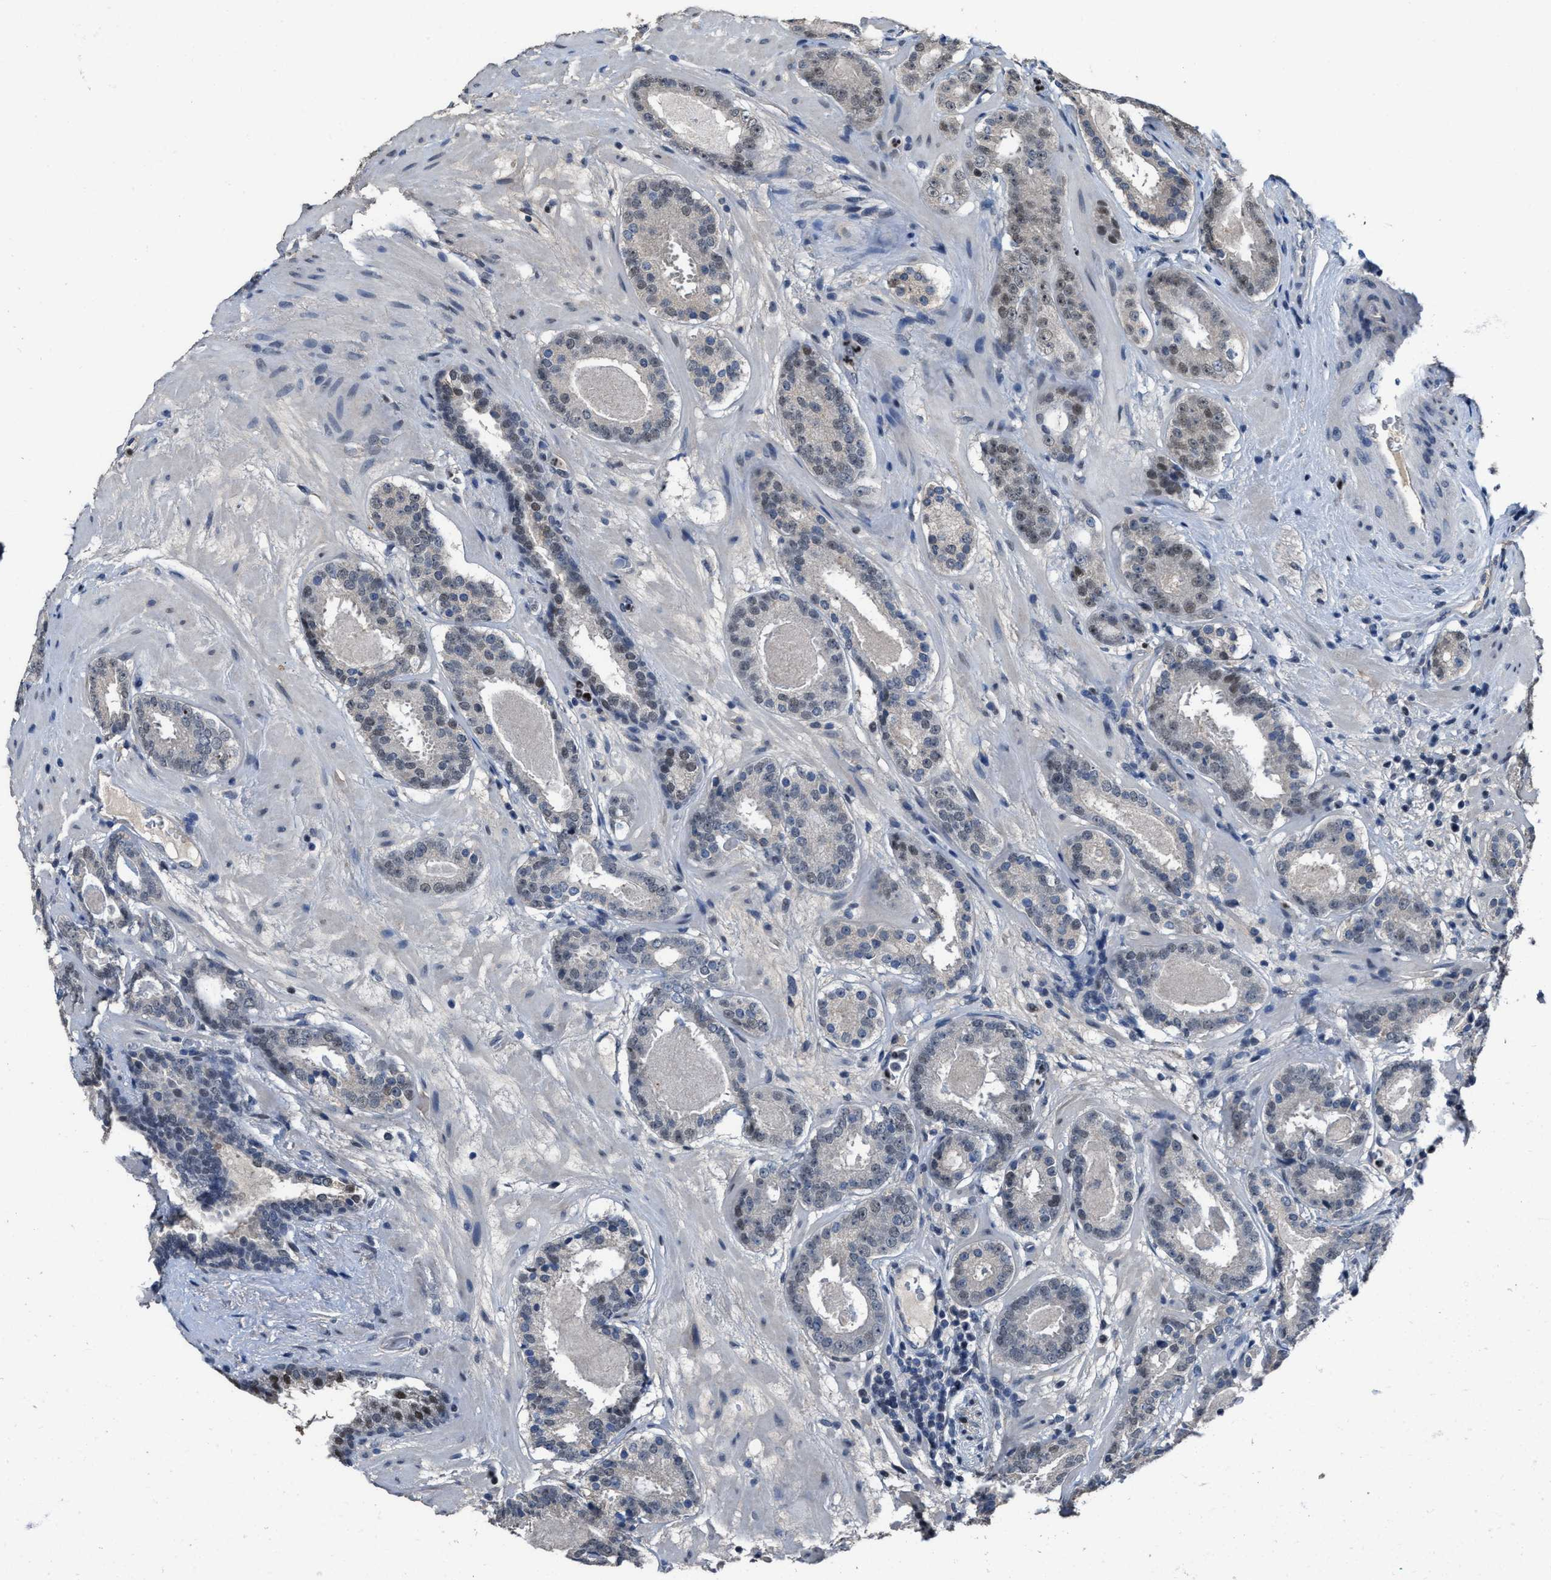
{"staining": {"intensity": "weak", "quantity": "<25%", "location": "nuclear"}, "tissue": "prostate cancer", "cell_type": "Tumor cells", "image_type": "cancer", "snomed": [{"axis": "morphology", "description": "Adenocarcinoma, Low grade"}, {"axis": "topography", "description": "Prostate"}], "caption": "This is an IHC image of prostate low-grade adenocarcinoma. There is no expression in tumor cells.", "gene": "ZNF20", "patient": {"sex": "male", "age": 69}}